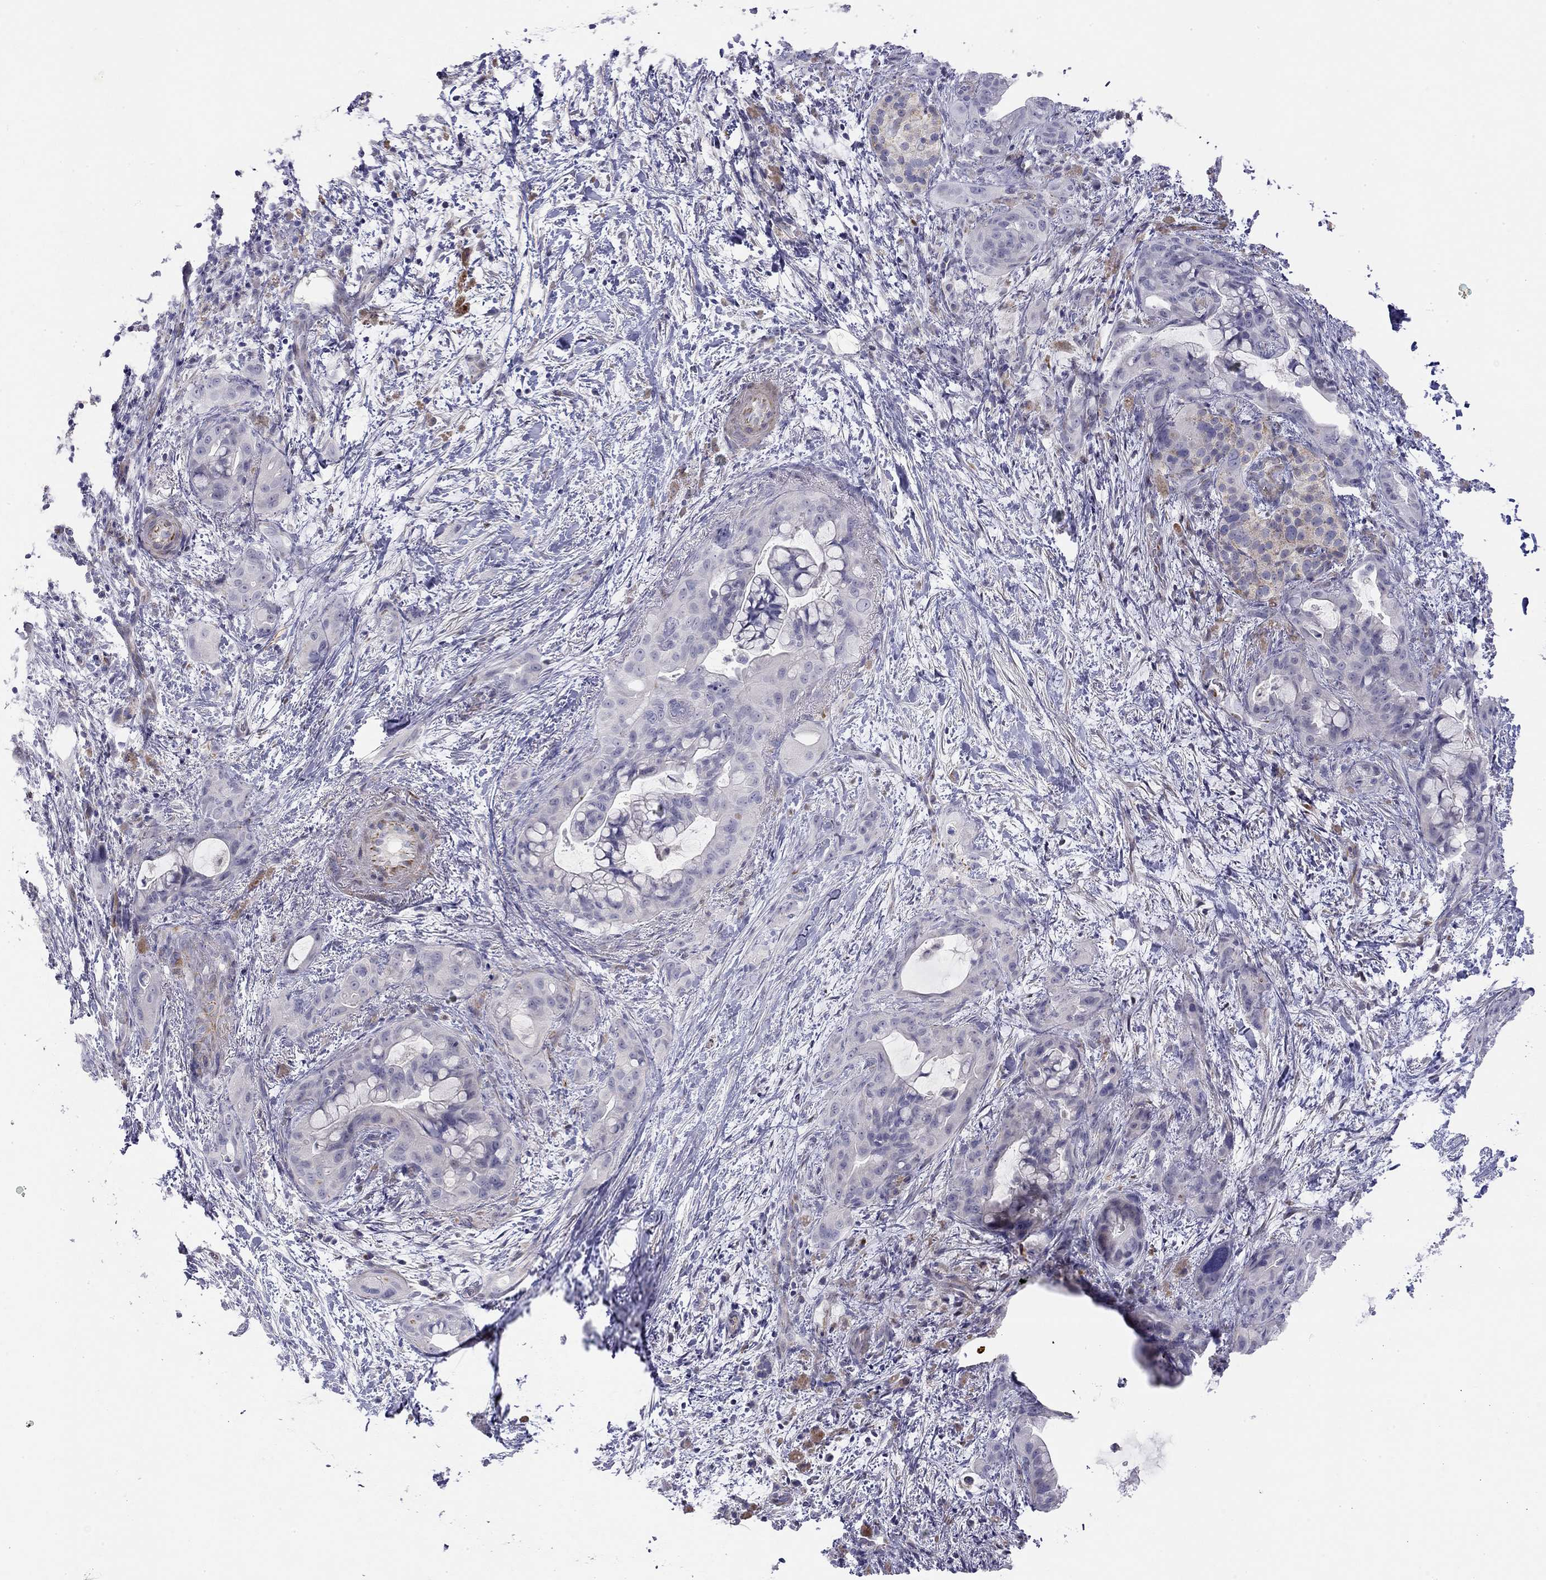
{"staining": {"intensity": "negative", "quantity": "none", "location": "none"}, "tissue": "pancreatic cancer", "cell_type": "Tumor cells", "image_type": "cancer", "snomed": [{"axis": "morphology", "description": "Adenocarcinoma, NOS"}, {"axis": "topography", "description": "Pancreas"}], "caption": "There is no significant positivity in tumor cells of adenocarcinoma (pancreatic). (IHC, brightfield microscopy, high magnification).", "gene": "RTL1", "patient": {"sex": "male", "age": 71}}